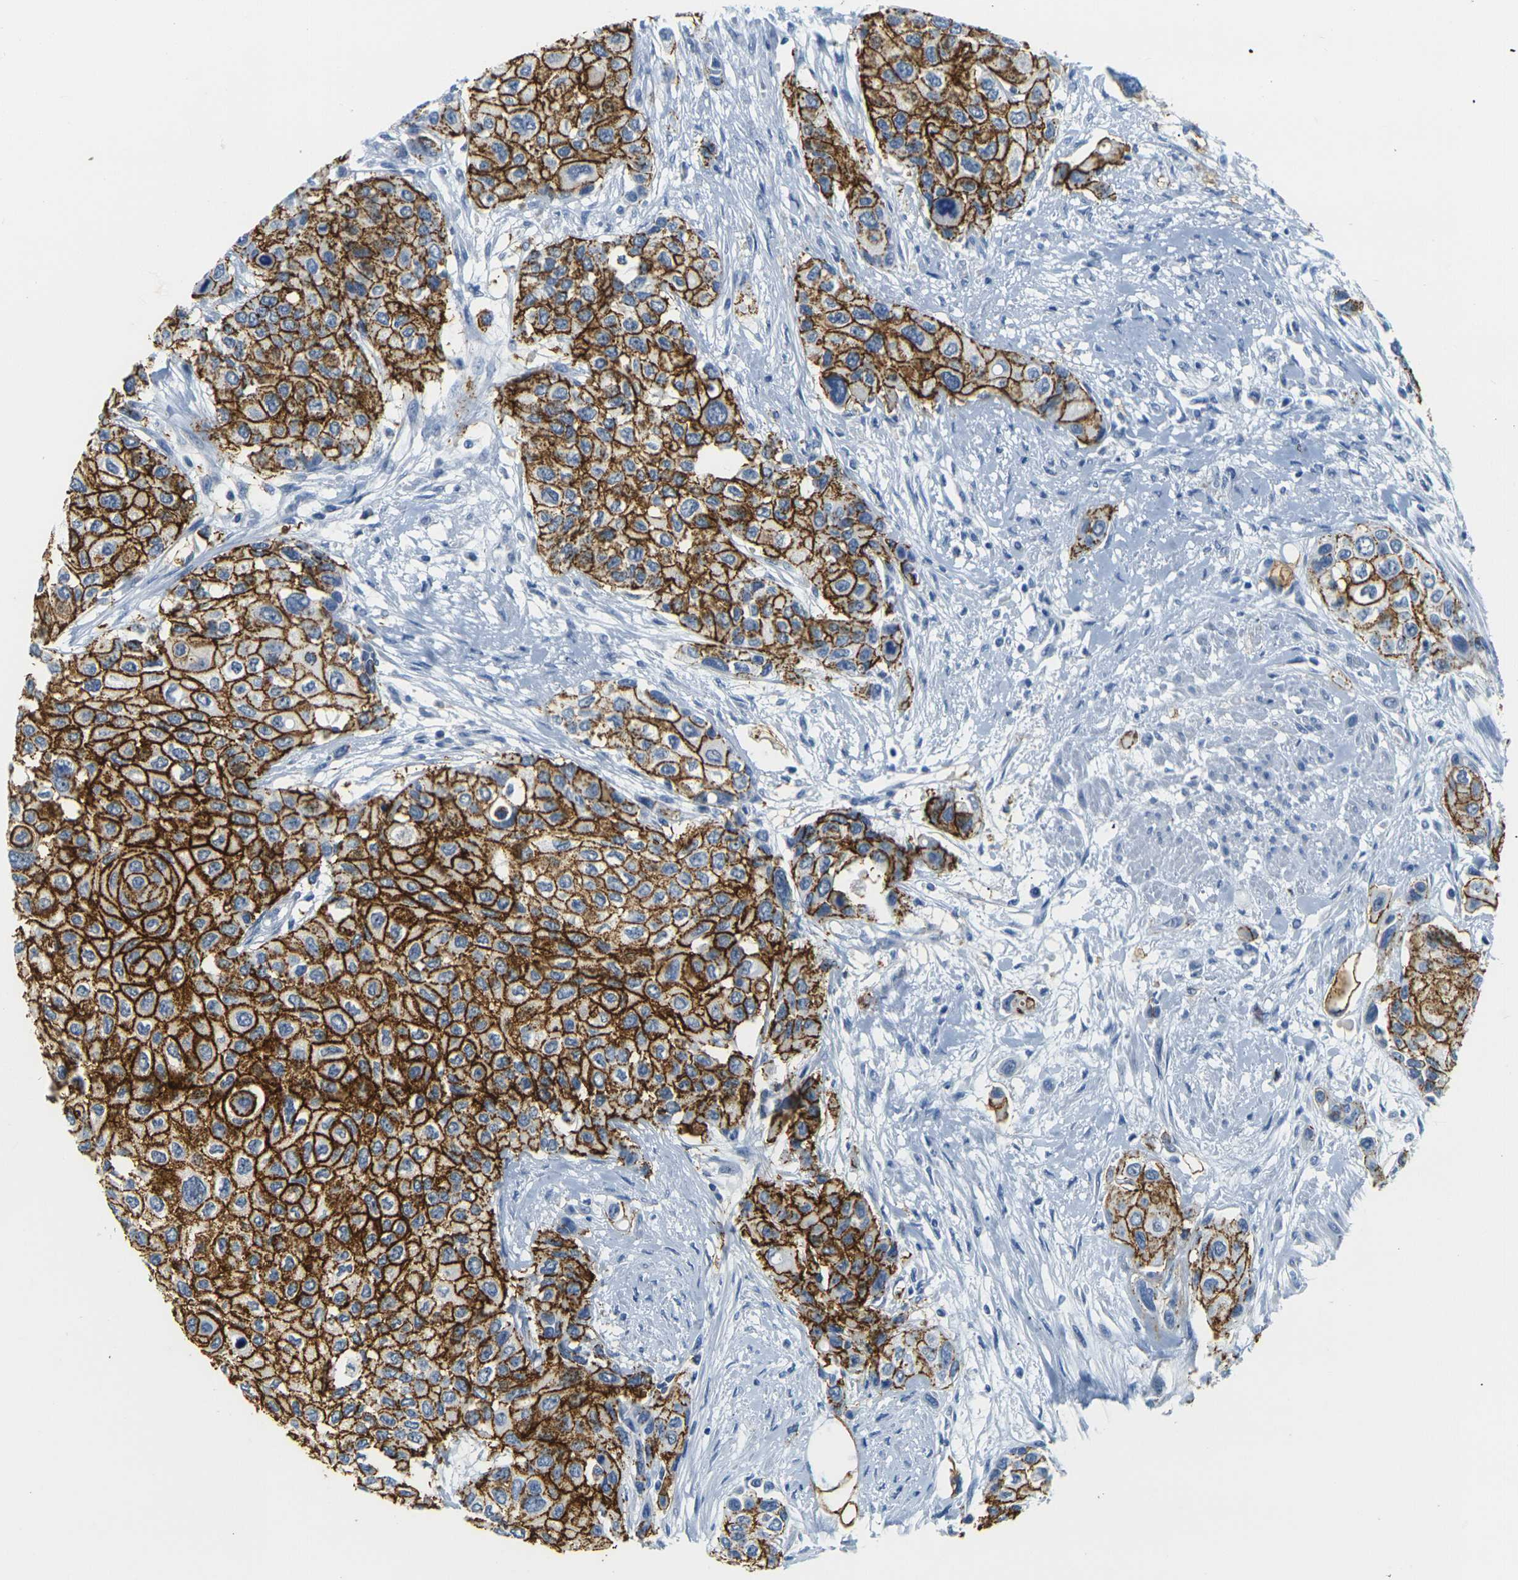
{"staining": {"intensity": "strong", "quantity": ">75%", "location": "cytoplasmic/membranous"}, "tissue": "urothelial cancer", "cell_type": "Tumor cells", "image_type": "cancer", "snomed": [{"axis": "morphology", "description": "Urothelial carcinoma, High grade"}, {"axis": "topography", "description": "Urinary bladder"}], "caption": "This micrograph demonstrates urothelial cancer stained with immunohistochemistry to label a protein in brown. The cytoplasmic/membranous of tumor cells show strong positivity for the protein. Nuclei are counter-stained blue.", "gene": "CLDN7", "patient": {"sex": "female", "age": 56}}